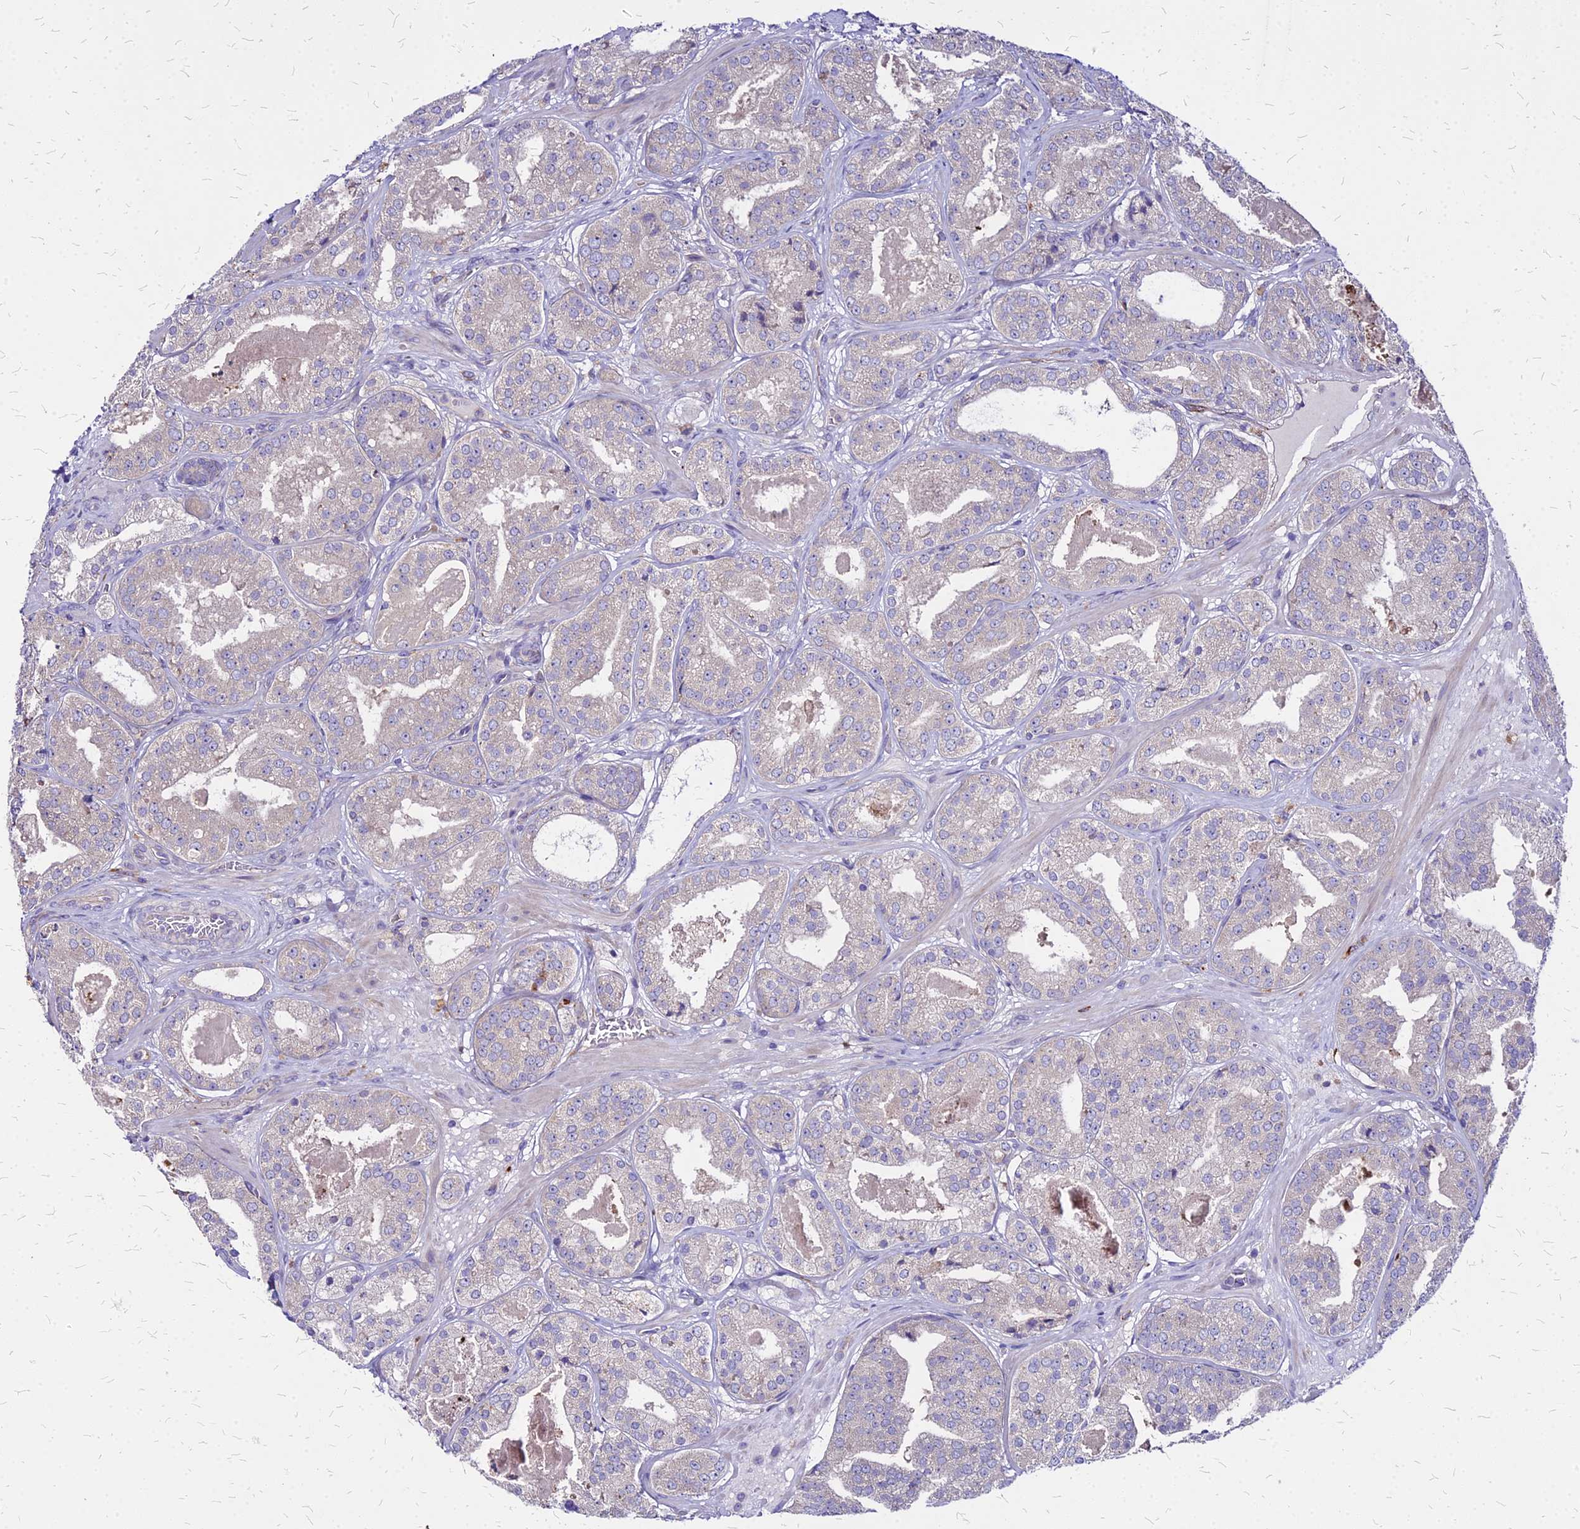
{"staining": {"intensity": "negative", "quantity": "none", "location": "none"}, "tissue": "prostate cancer", "cell_type": "Tumor cells", "image_type": "cancer", "snomed": [{"axis": "morphology", "description": "Adenocarcinoma, High grade"}, {"axis": "topography", "description": "Prostate"}], "caption": "DAB (3,3'-diaminobenzidine) immunohistochemical staining of prostate adenocarcinoma (high-grade) reveals no significant positivity in tumor cells.", "gene": "COMMD10", "patient": {"sex": "male", "age": 63}}